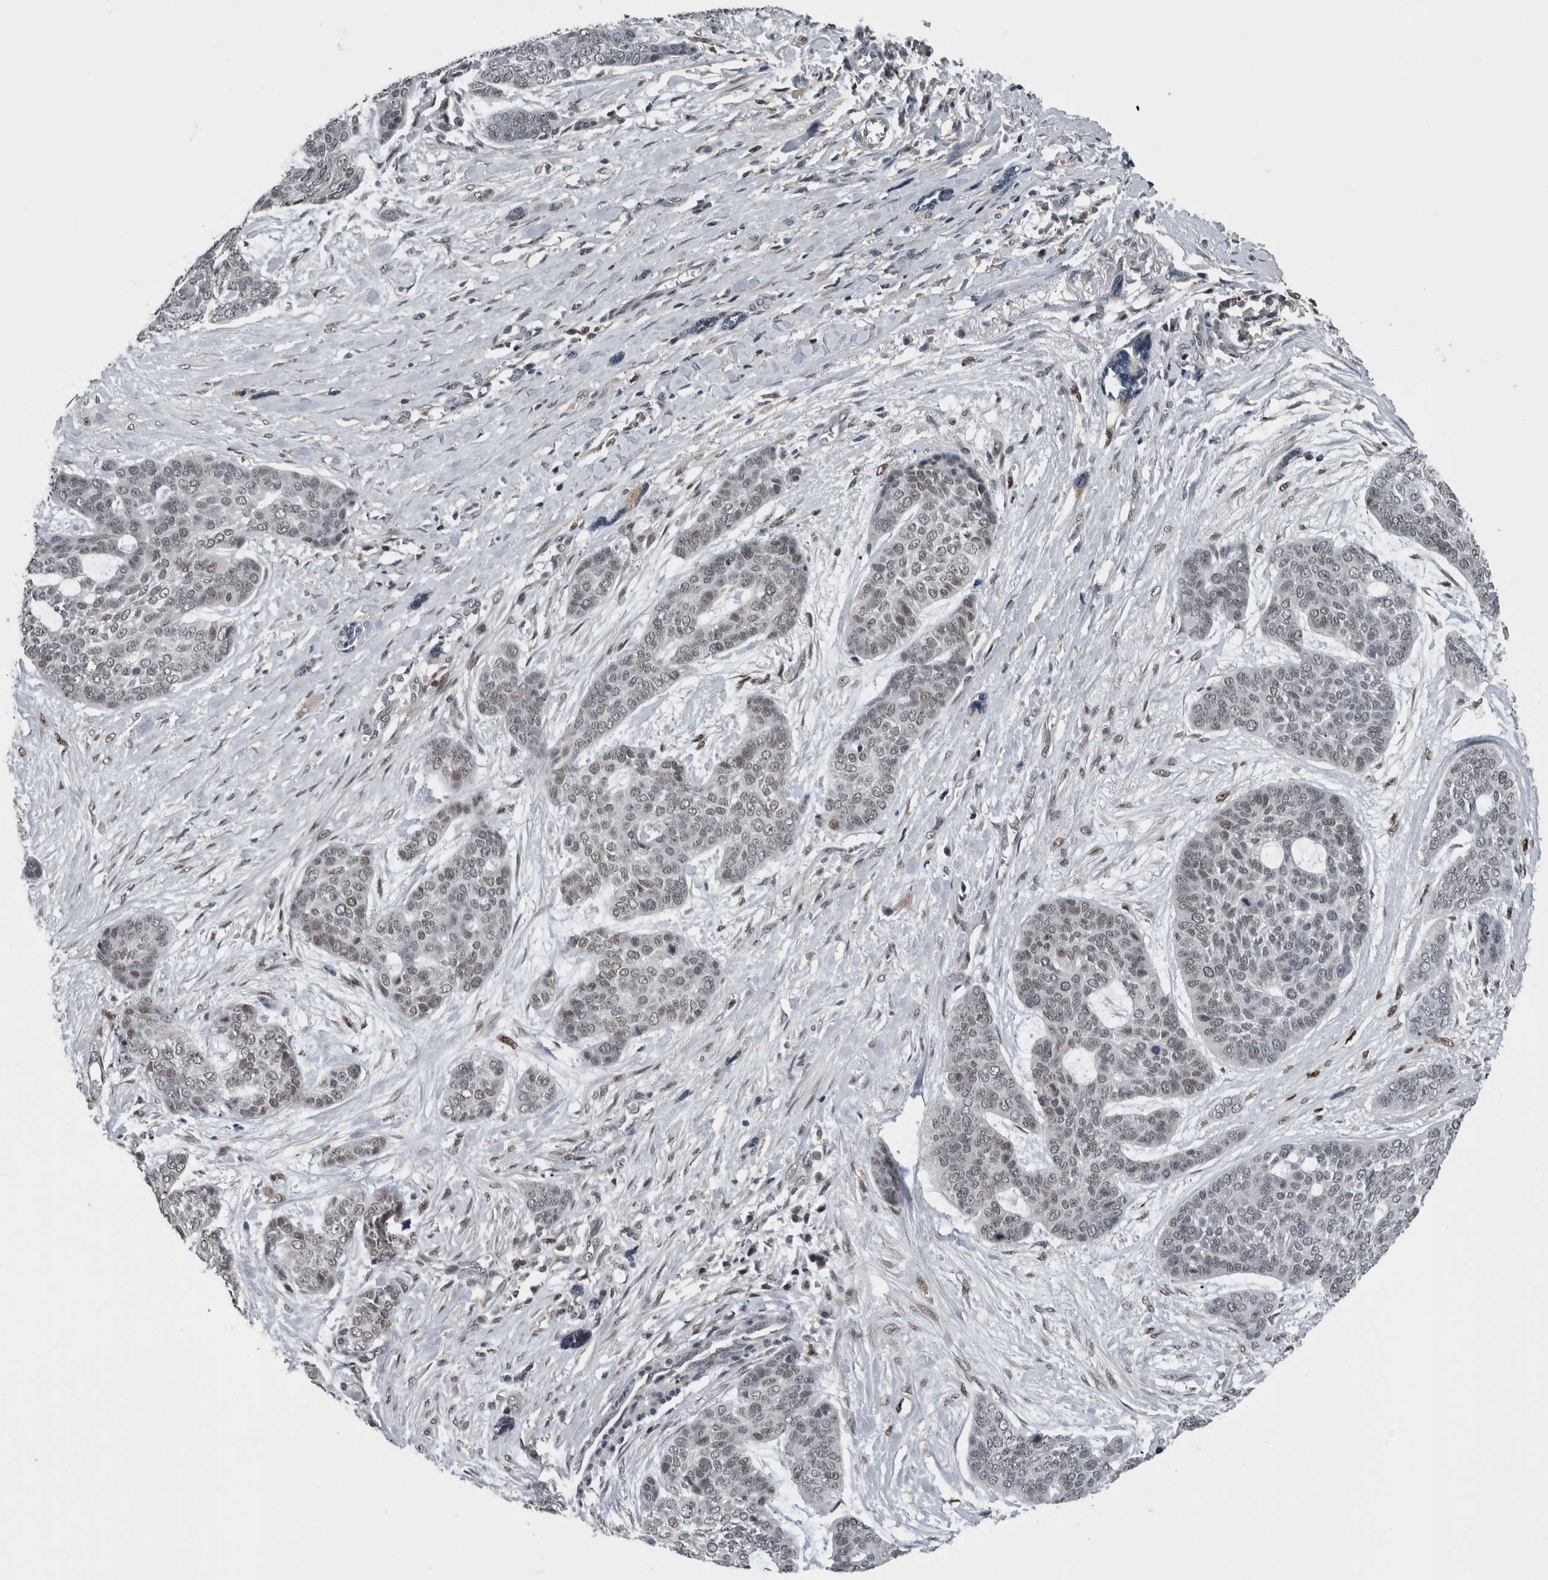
{"staining": {"intensity": "weak", "quantity": "<25%", "location": "nuclear"}, "tissue": "skin cancer", "cell_type": "Tumor cells", "image_type": "cancer", "snomed": [{"axis": "morphology", "description": "Basal cell carcinoma"}, {"axis": "topography", "description": "Skin"}], "caption": "Immunohistochemical staining of human skin cancer displays no significant staining in tumor cells.", "gene": "ZBTB21", "patient": {"sex": "female", "age": 64}}